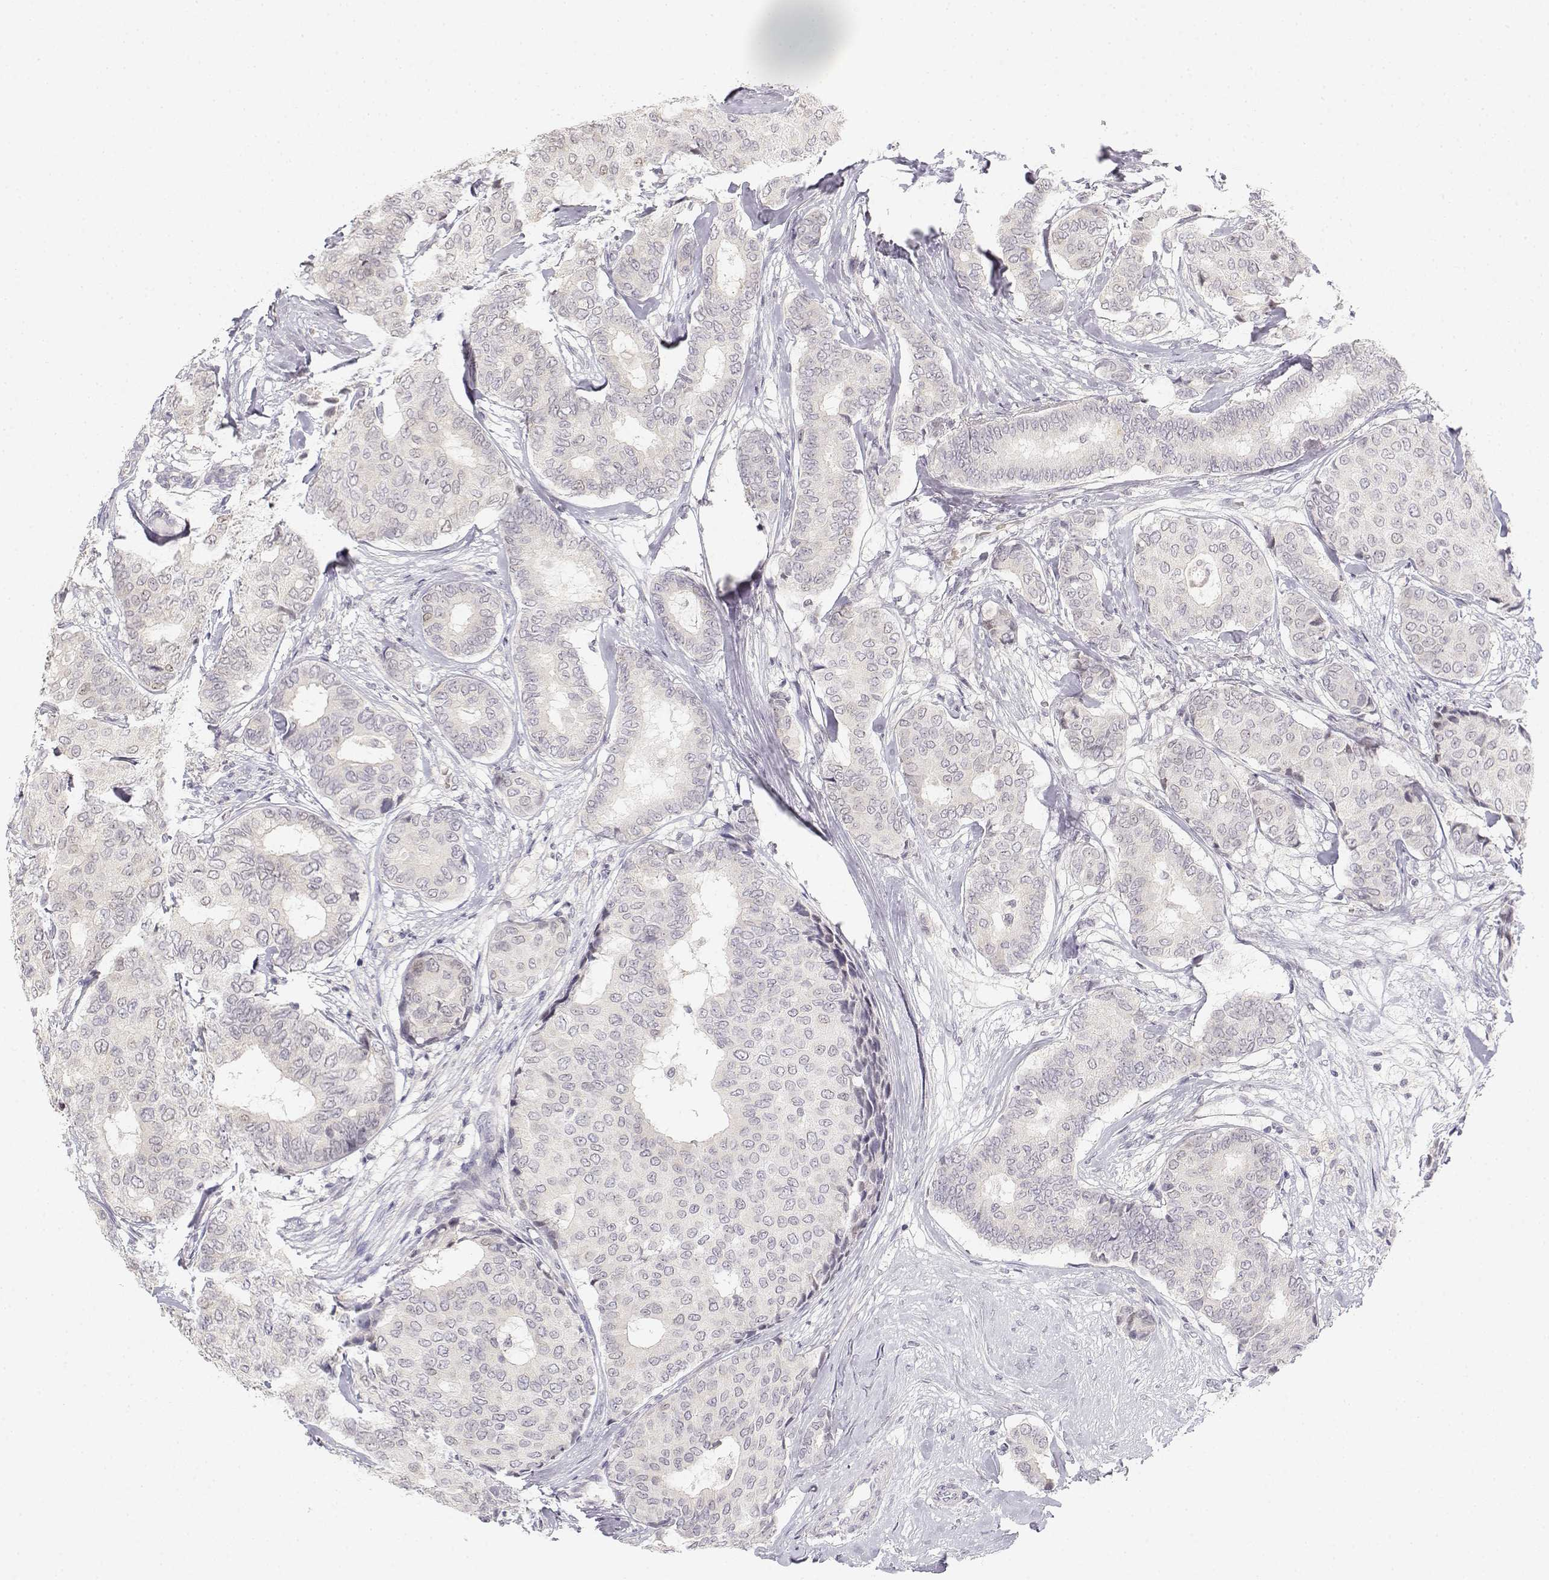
{"staining": {"intensity": "negative", "quantity": "none", "location": "none"}, "tissue": "breast cancer", "cell_type": "Tumor cells", "image_type": "cancer", "snomed": [{"axis": "morphology", "description": "Duct carcinoma"}, {"axis": "topography", "description": "Breast"}], "caption": "Human breast cancer stained for a protein using immunohistochemistry (IHC) reveals no expression in tumor cells.", "gene": "GLIPR1L2", "patient": {"sex": "female", "age": 75}}